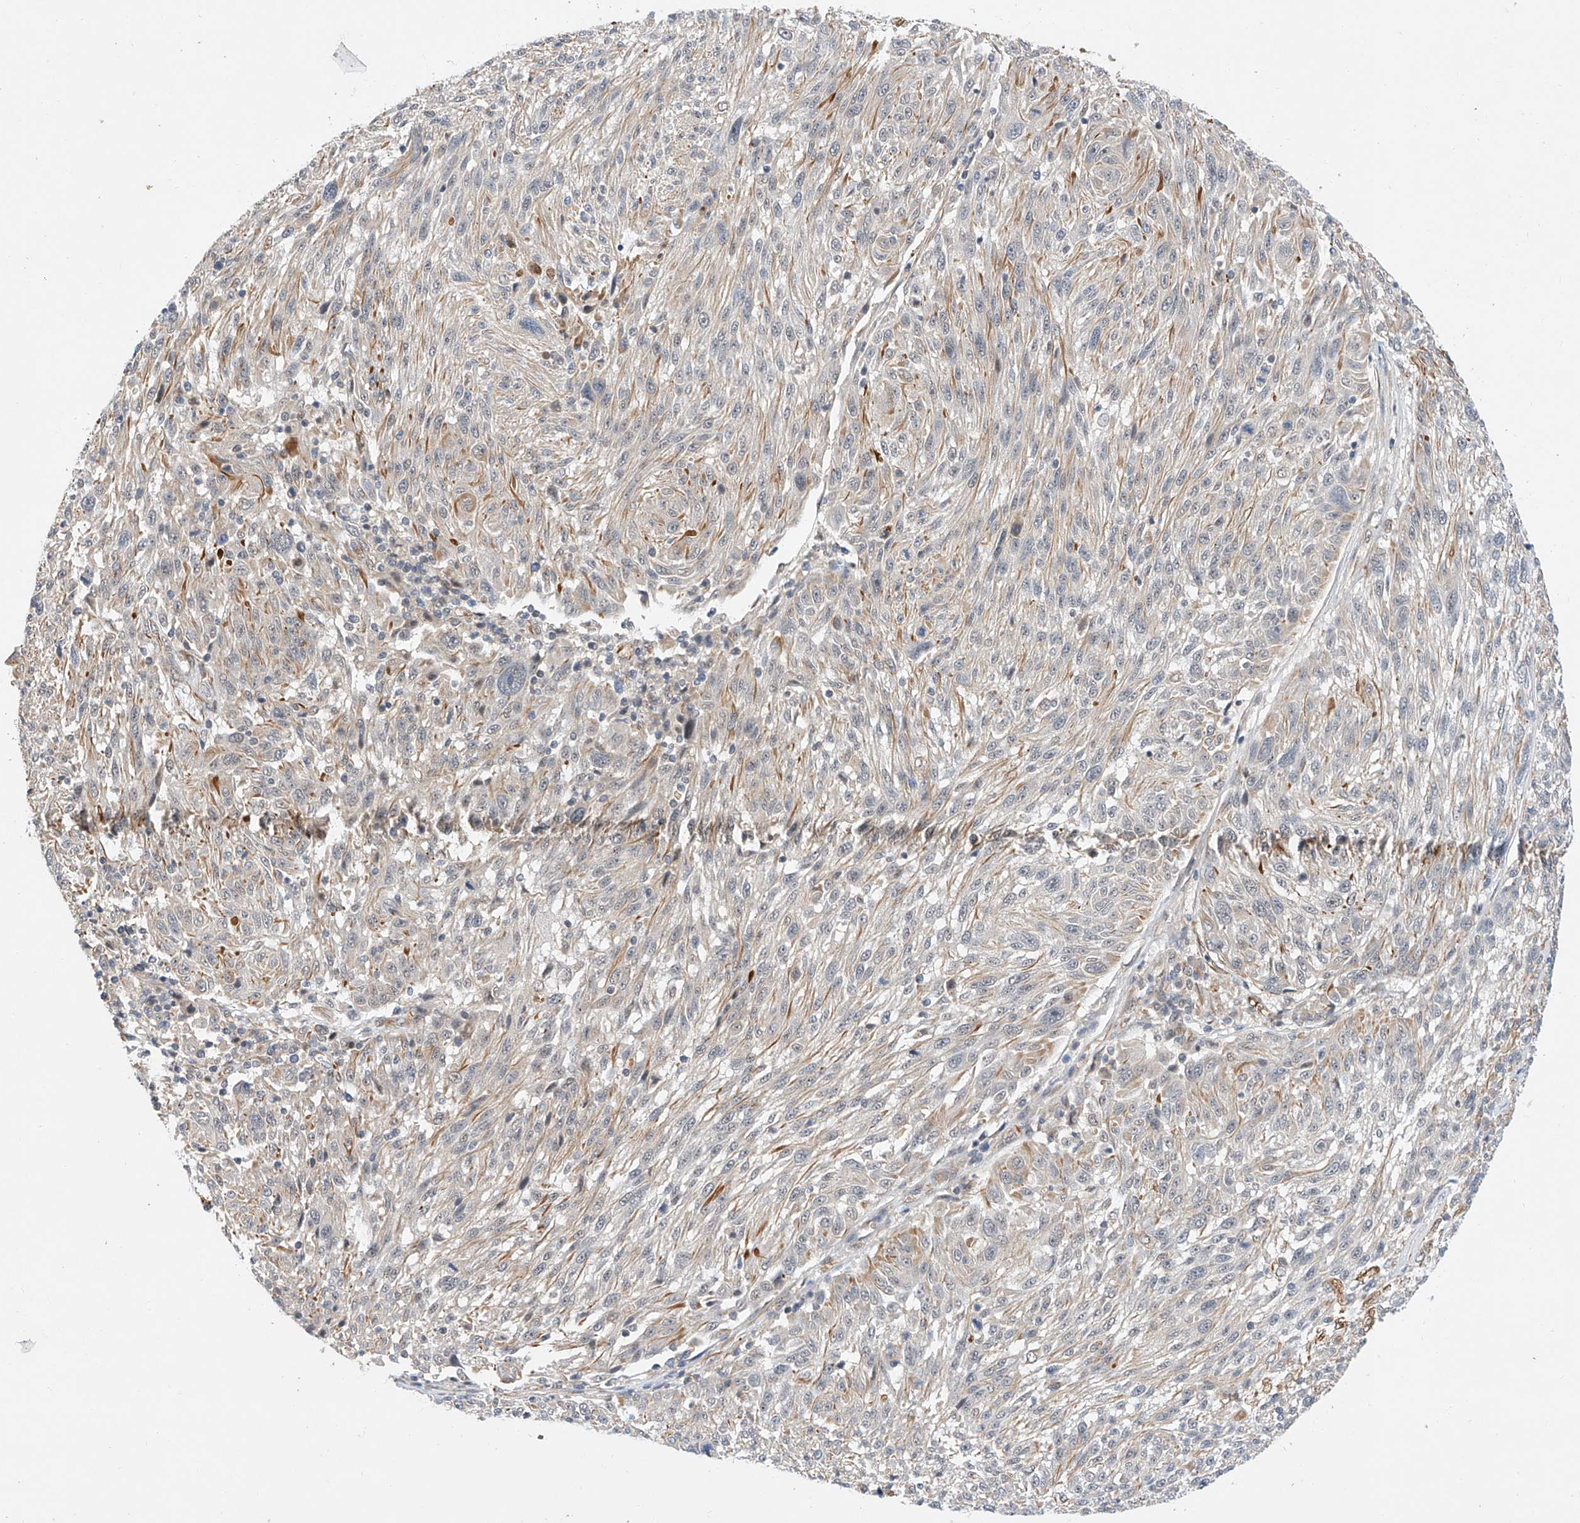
{"staining": {"intensity": "moderate", "quantity": "<25%", "location": "cytoplasmic/membranous"}, "tissue": "melanoma", "cell_type": "Tumor cells", "image_type": "cancer", "snomed": [{"axis": "morphology", "description": "Malignant melanoma, NOS"}, {"axis": "topography", "description": "Skin"}], "caption": "Immunohistochemistry (IHC) (DAB (3,3'-diaminobenzidine)) staining of human malignant melanoma exhibits moderate cytoplasmic/membranous protein positivity in about <25% of tumor cells. The protein of interest is stained brown, and the nuclei are stained in blue (DAB (3,3'-diaminobenzidine) IHC with brightfield microscopy, high magnification).", "gene": "AMD1", "patient": {"sex": "male", "age": 53}}